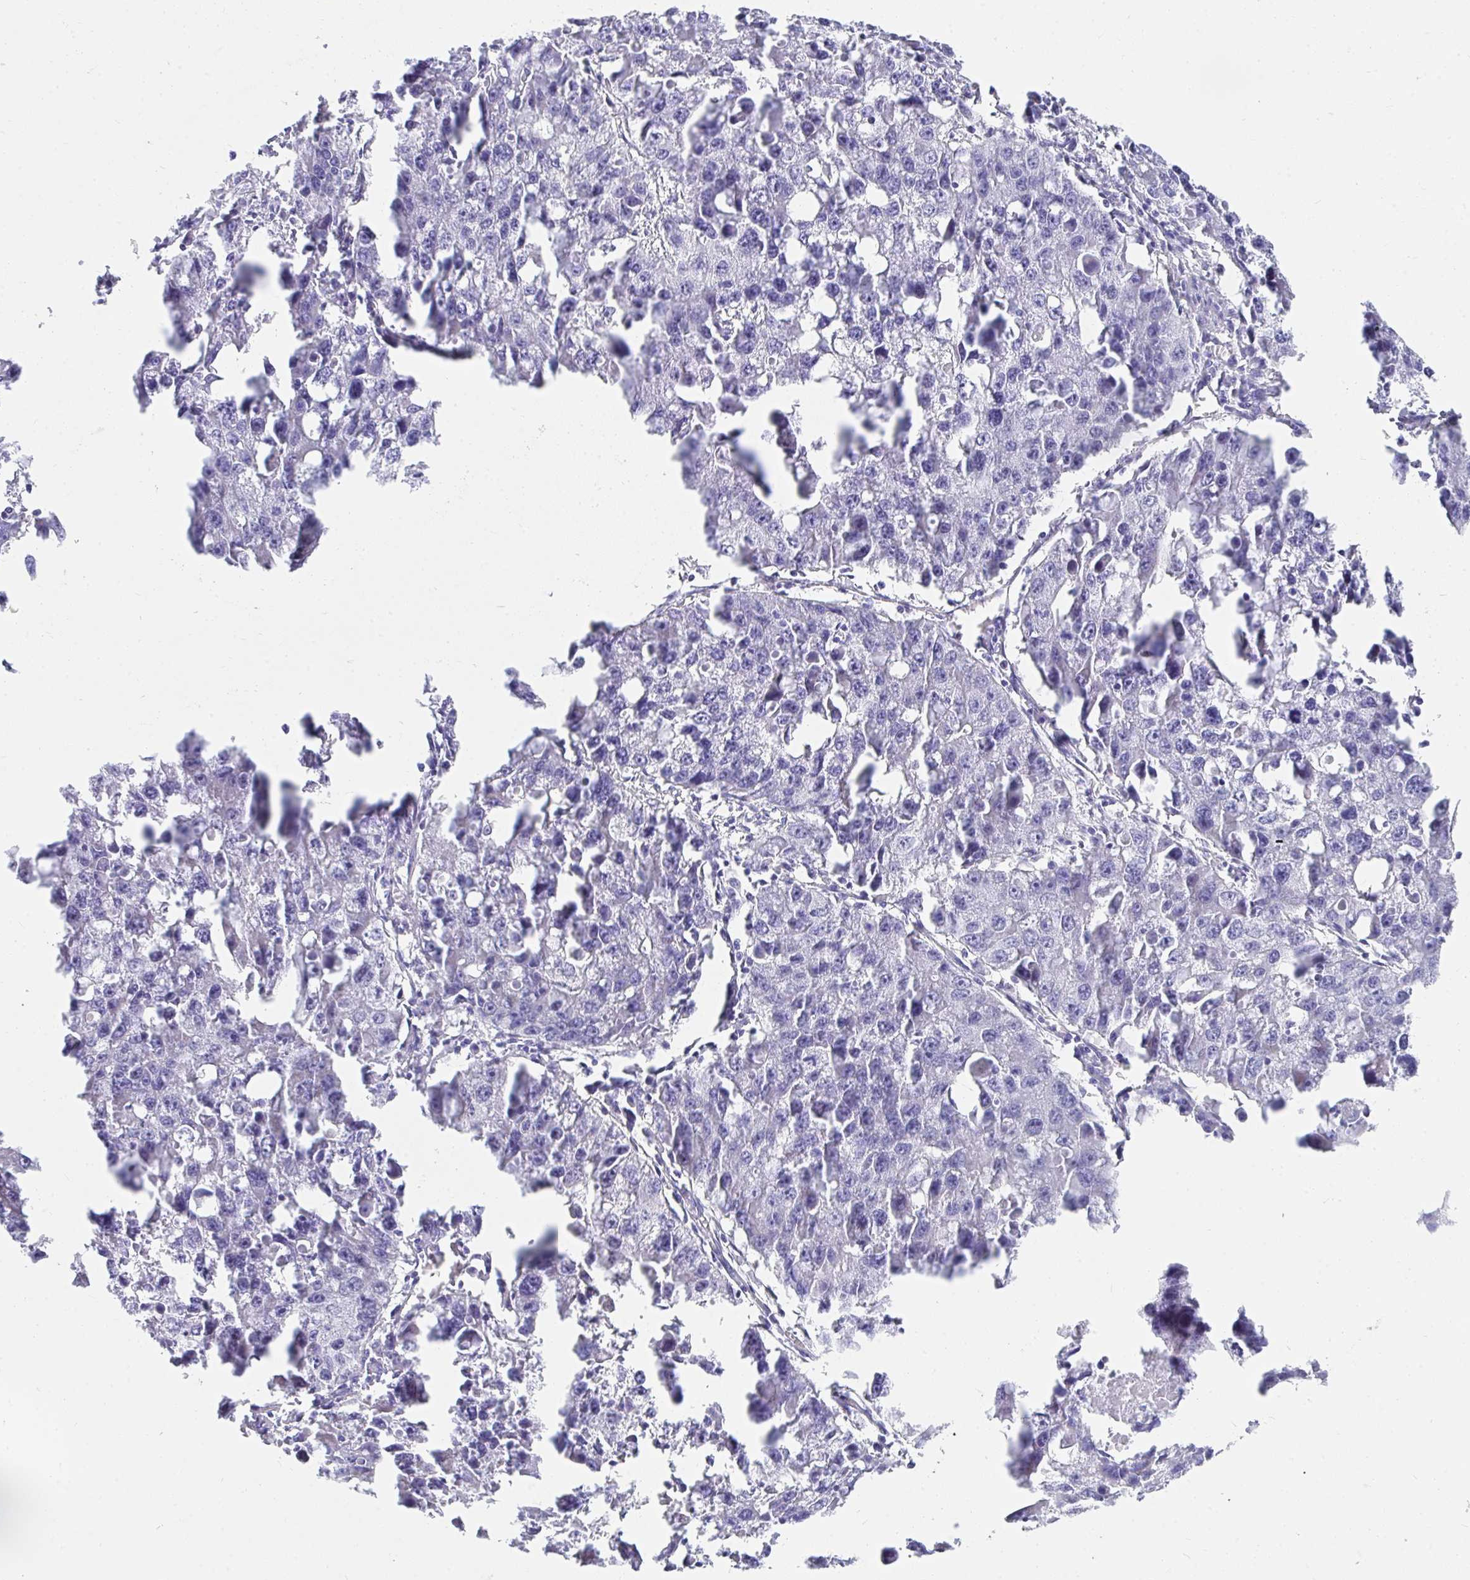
{"staining": {"intensity": "negative", "quantity": "none", "location": "none"}, "tissue": "lung cancer", "cell_type": "Tumor cells", "image_type": "cancer", "snomed": [{"axis": "morphology", "description": "Adenocarcinoma, NOS"}, {"axis": "topography", "description": "Lung"}], "caption": "Immunohistochemistry photomicrograph of neoplastic tissue: adenocarcinoma (lung) stained with DAB (3,3'-diaminobenzidine) exhibits no significant protein expression in tumor cells.", "gene": "TNNT1", "patient": {"sex": "female", "age": 51}}